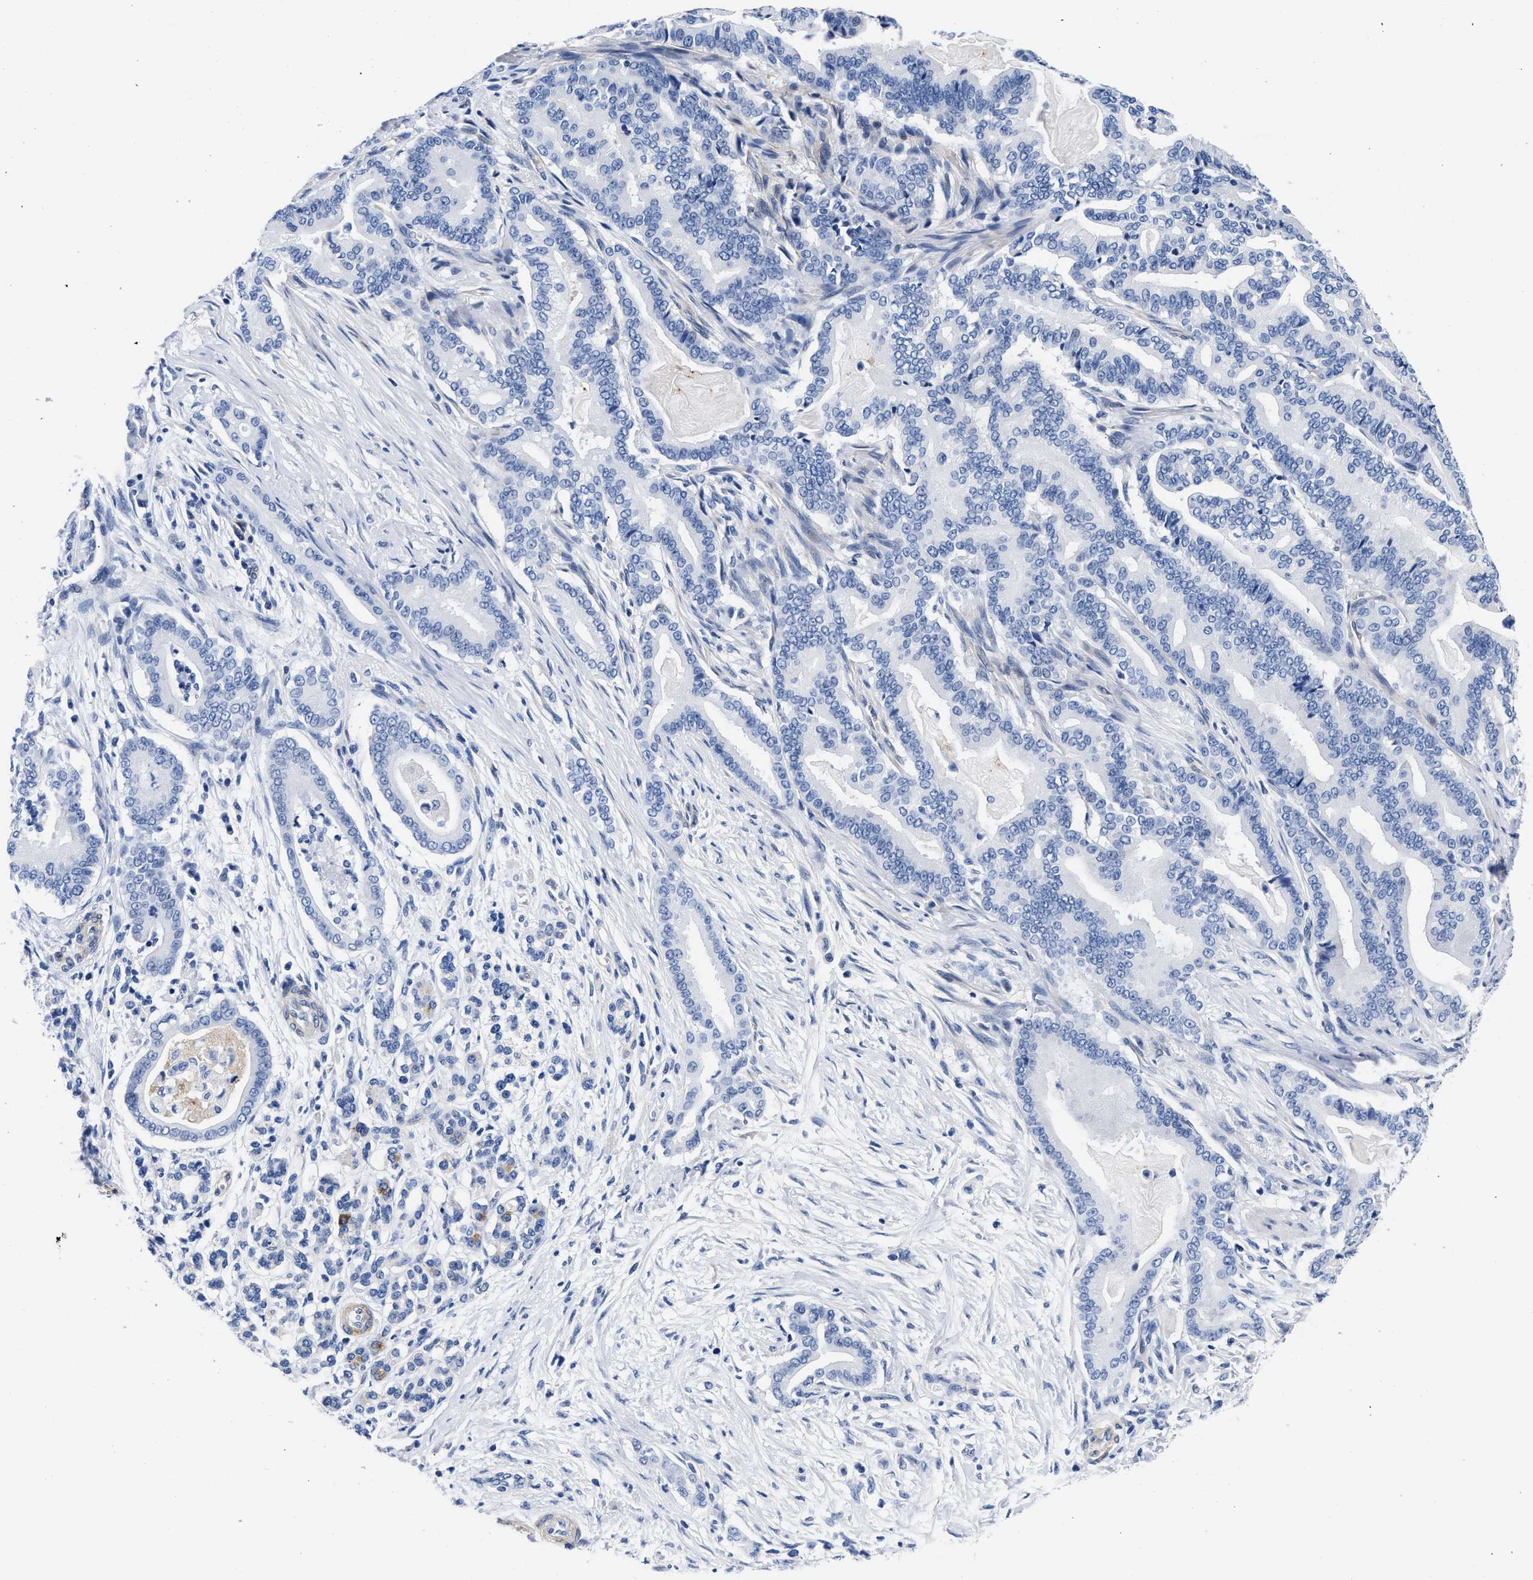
{"staining": {"intensity": "negative", "quantity": "none", "location": "none"}, "tissue": "pancreatic cancer", "cell_type": "Tumor cells", "image_type": "cancer", "snomed": [{"axis": "morphology", "description": "Normal tissue, NOS"}, {"axis": "morphology", "description": "Adenocarcinoma, NOS"}, {"axis": "topography", "description": "Pancreas"}], "caption": "The immunohistochemistry histopathology image has no significant expression in tumor cells of pancreatic cancer (adenocarcinoma) tissue. (DAB (3,3'-diaminobenzidine) immunohistochemistry (IHC) visualized using brightfield microscopy, high magnification).", "gene": "TRIM29", "patient": {"sex": "male", "age": 63}}